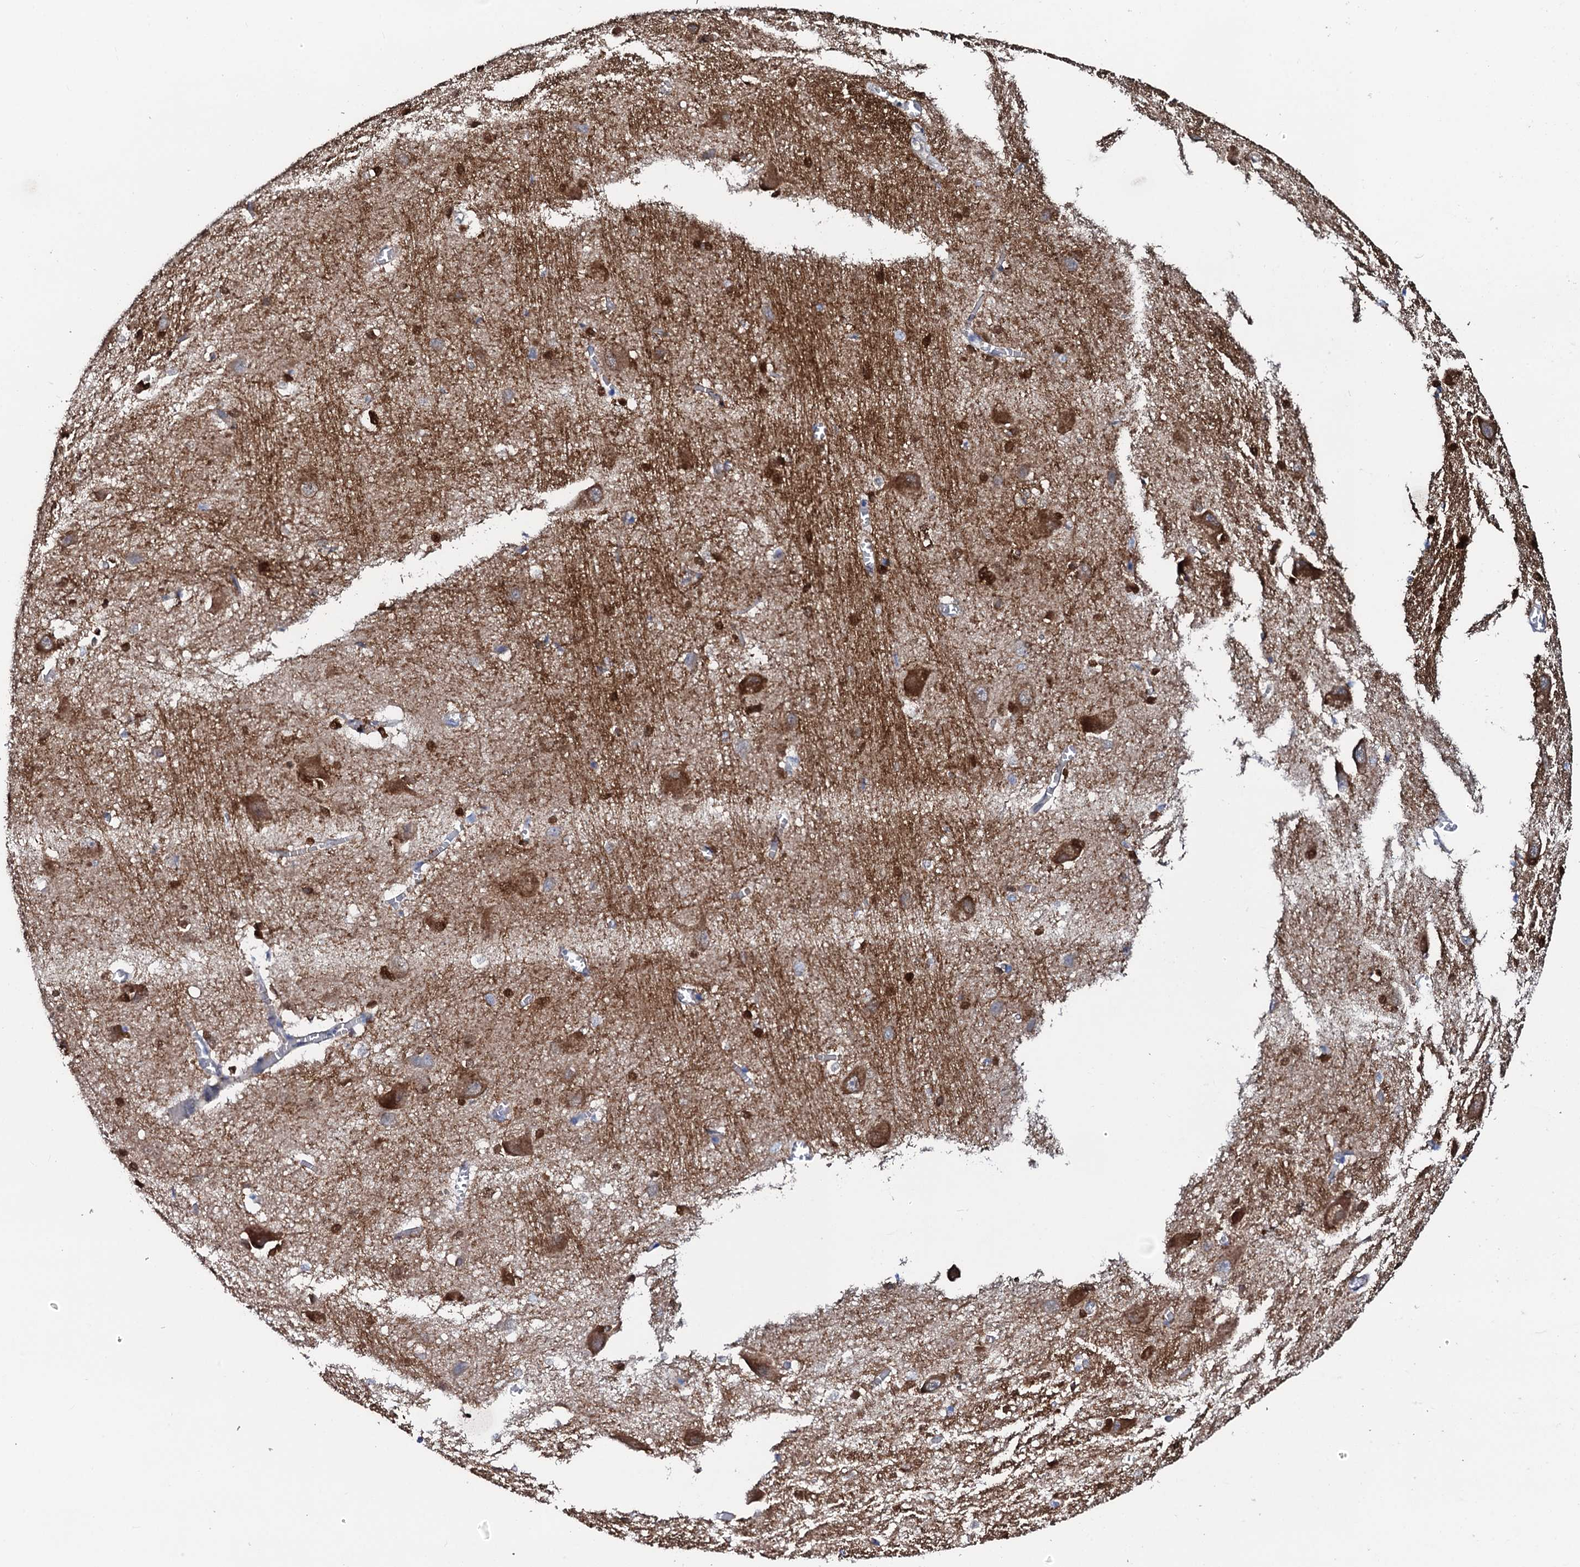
{"staining": {"intensity": "strong", "quantity": "25%-75%", "location": "cytoplasmic/membranous,nuclear"}, "tissue": "caudate", "cell_type": "Glial cells", "image_type": "normal", "snomed": [{"axis": "morphology", "description": "Normal tissue, NOS"}, {"axis": "topography", "description": "Lateral ventricle wall"}], "caption": "Immunohistochemistry (IHC) staining of benign caudate, which demonstrates high levels of strong cytoplasmic/membranous,nuclear positivity in approximately 25%-75% of glial cells indicating strong cytoplasmic/membranous,nuclear protein positivity. The staining was performed using DAB (3,3'-diaminobenzidine) (brown) for protein detection and nuclei were counterstained in hematoxylin (blue).", "gene": "AMER2", "patient": {"sex": "male", "age": 37}}